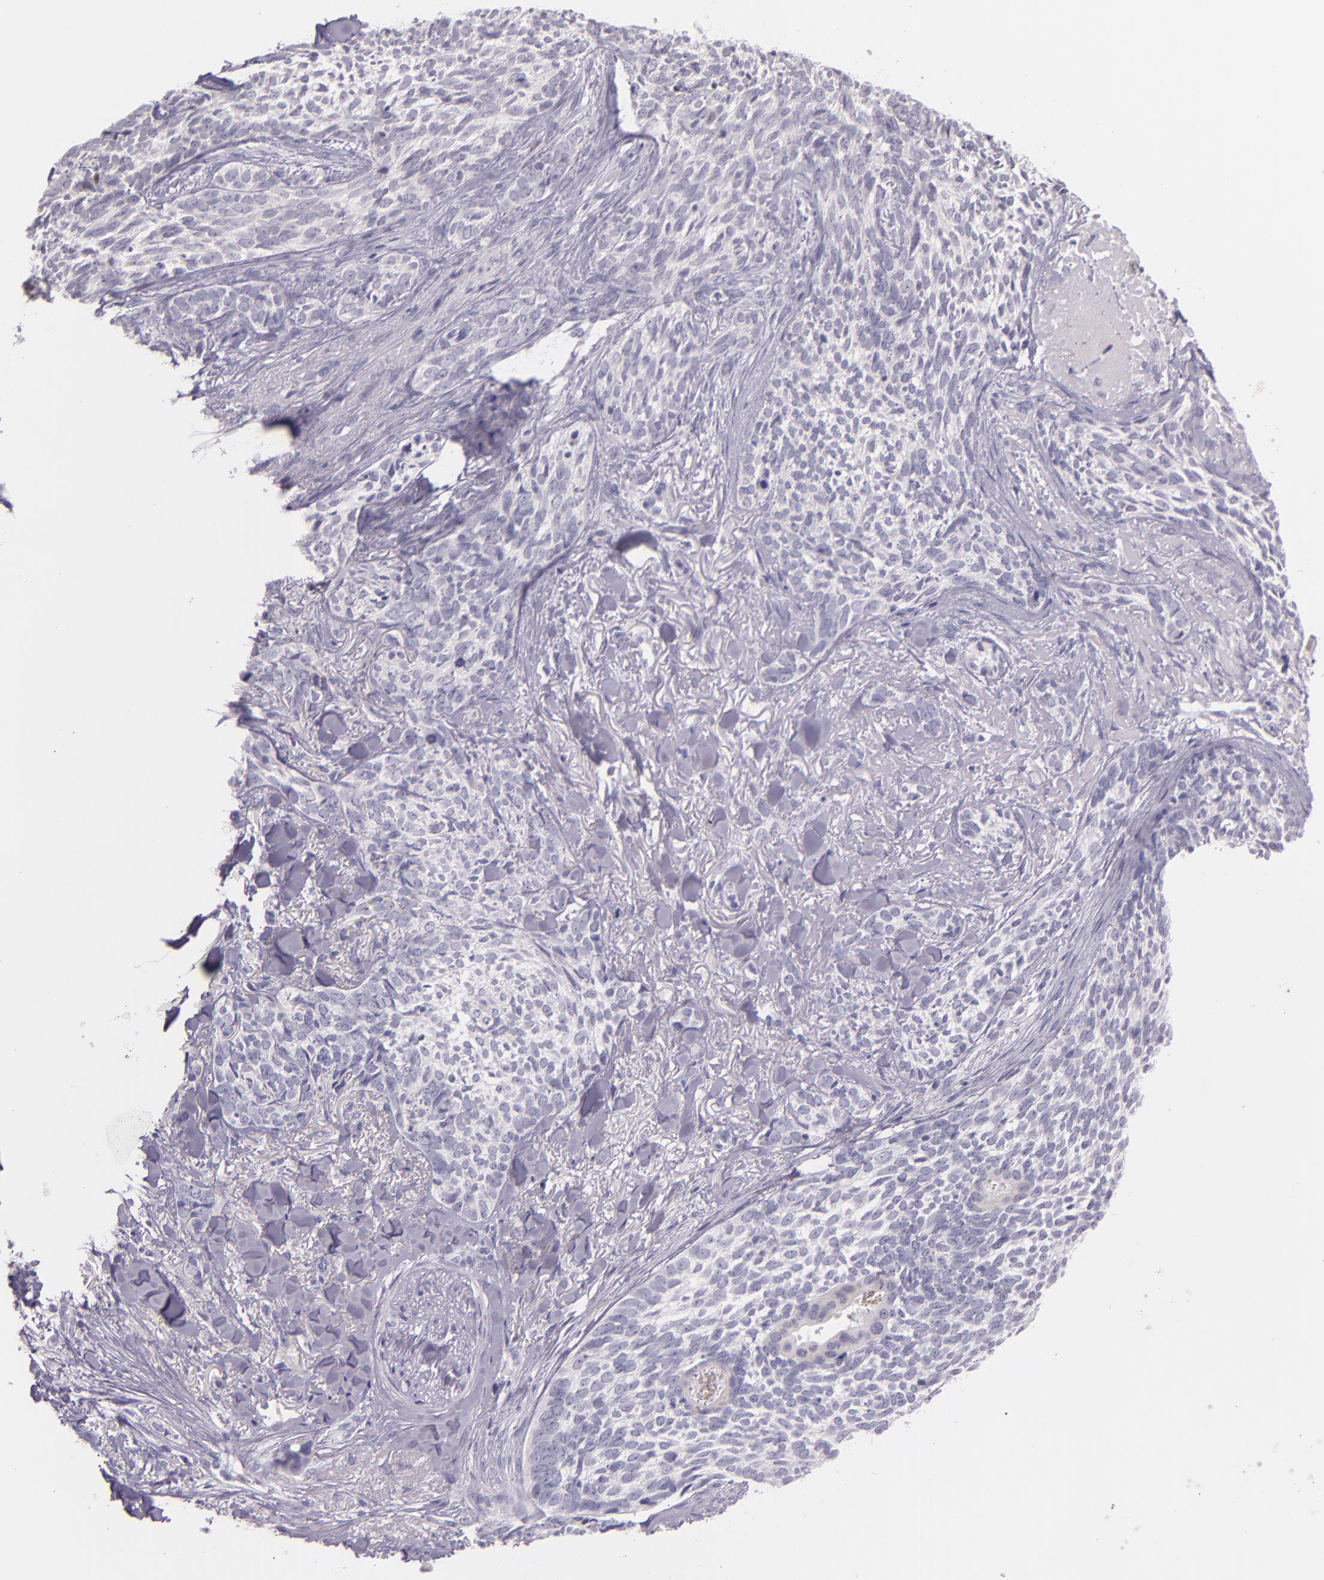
{"staining": {"intensity": "negative", "quantity": "none", "location": "none"}, "tissue": "skin cancer", "cell_type": "Tumor cells", "image_type": "cancer", "snomed": [{"axis": "morphology", "description": "Basal cell carcinoma"}, {"axis": "topography", "description": "Skin"}], "caption": "This is an IHC histopathology image of skin cancer (basal cell carcinoma). There is no expression in tumor cells.", "gene": "HSP90AA1", "patient": {"sex": "female", "age": 81}}